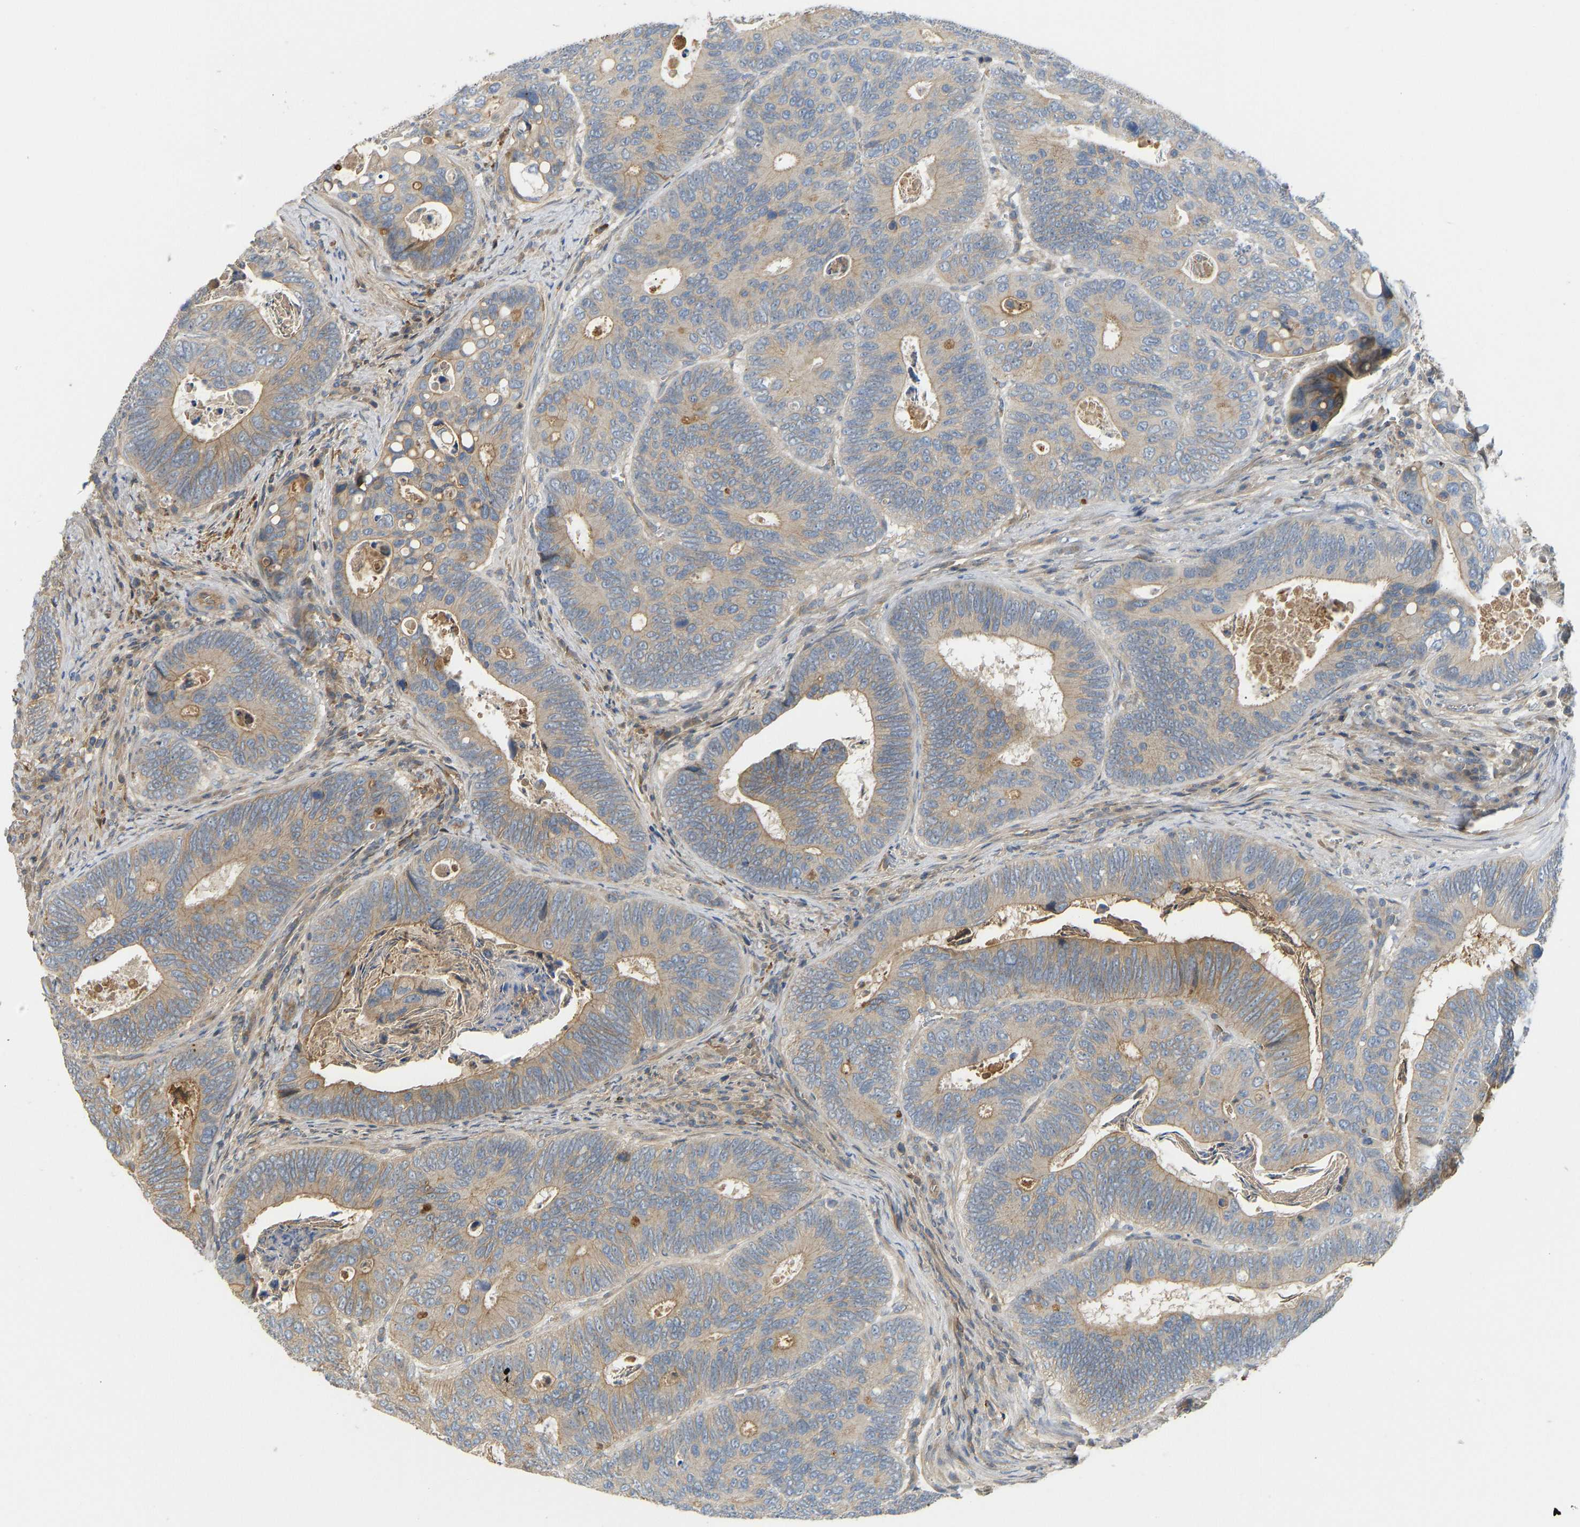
{"staining": {"intensity": "weak", "quantity": ">75%", "location": "cytoplasmic/membranous"}, "tissue": "colorectal cancer", "cell_type": "Tumor cells", "image_type": "cancer", "snomed": [{"axis": "morphology", "description": "Inflammation, NOS"}, {"axis": "morphology", "description": "Adenocarcinoma, NOS"}, {"axis": "topography", "description": "Colon"}], "caption": "An IHC photomicrograph of neoplastic tissue is shown. Protein staining in brown shows weak cytoplasmic/membranous positivity in colorectal cancer (adenocarcinoma) within tumor cells. (IHC, brightfield microscopy, high magnification).", "gene": "VCPKMT", "patient": {"sex": "male", "age": 72}}